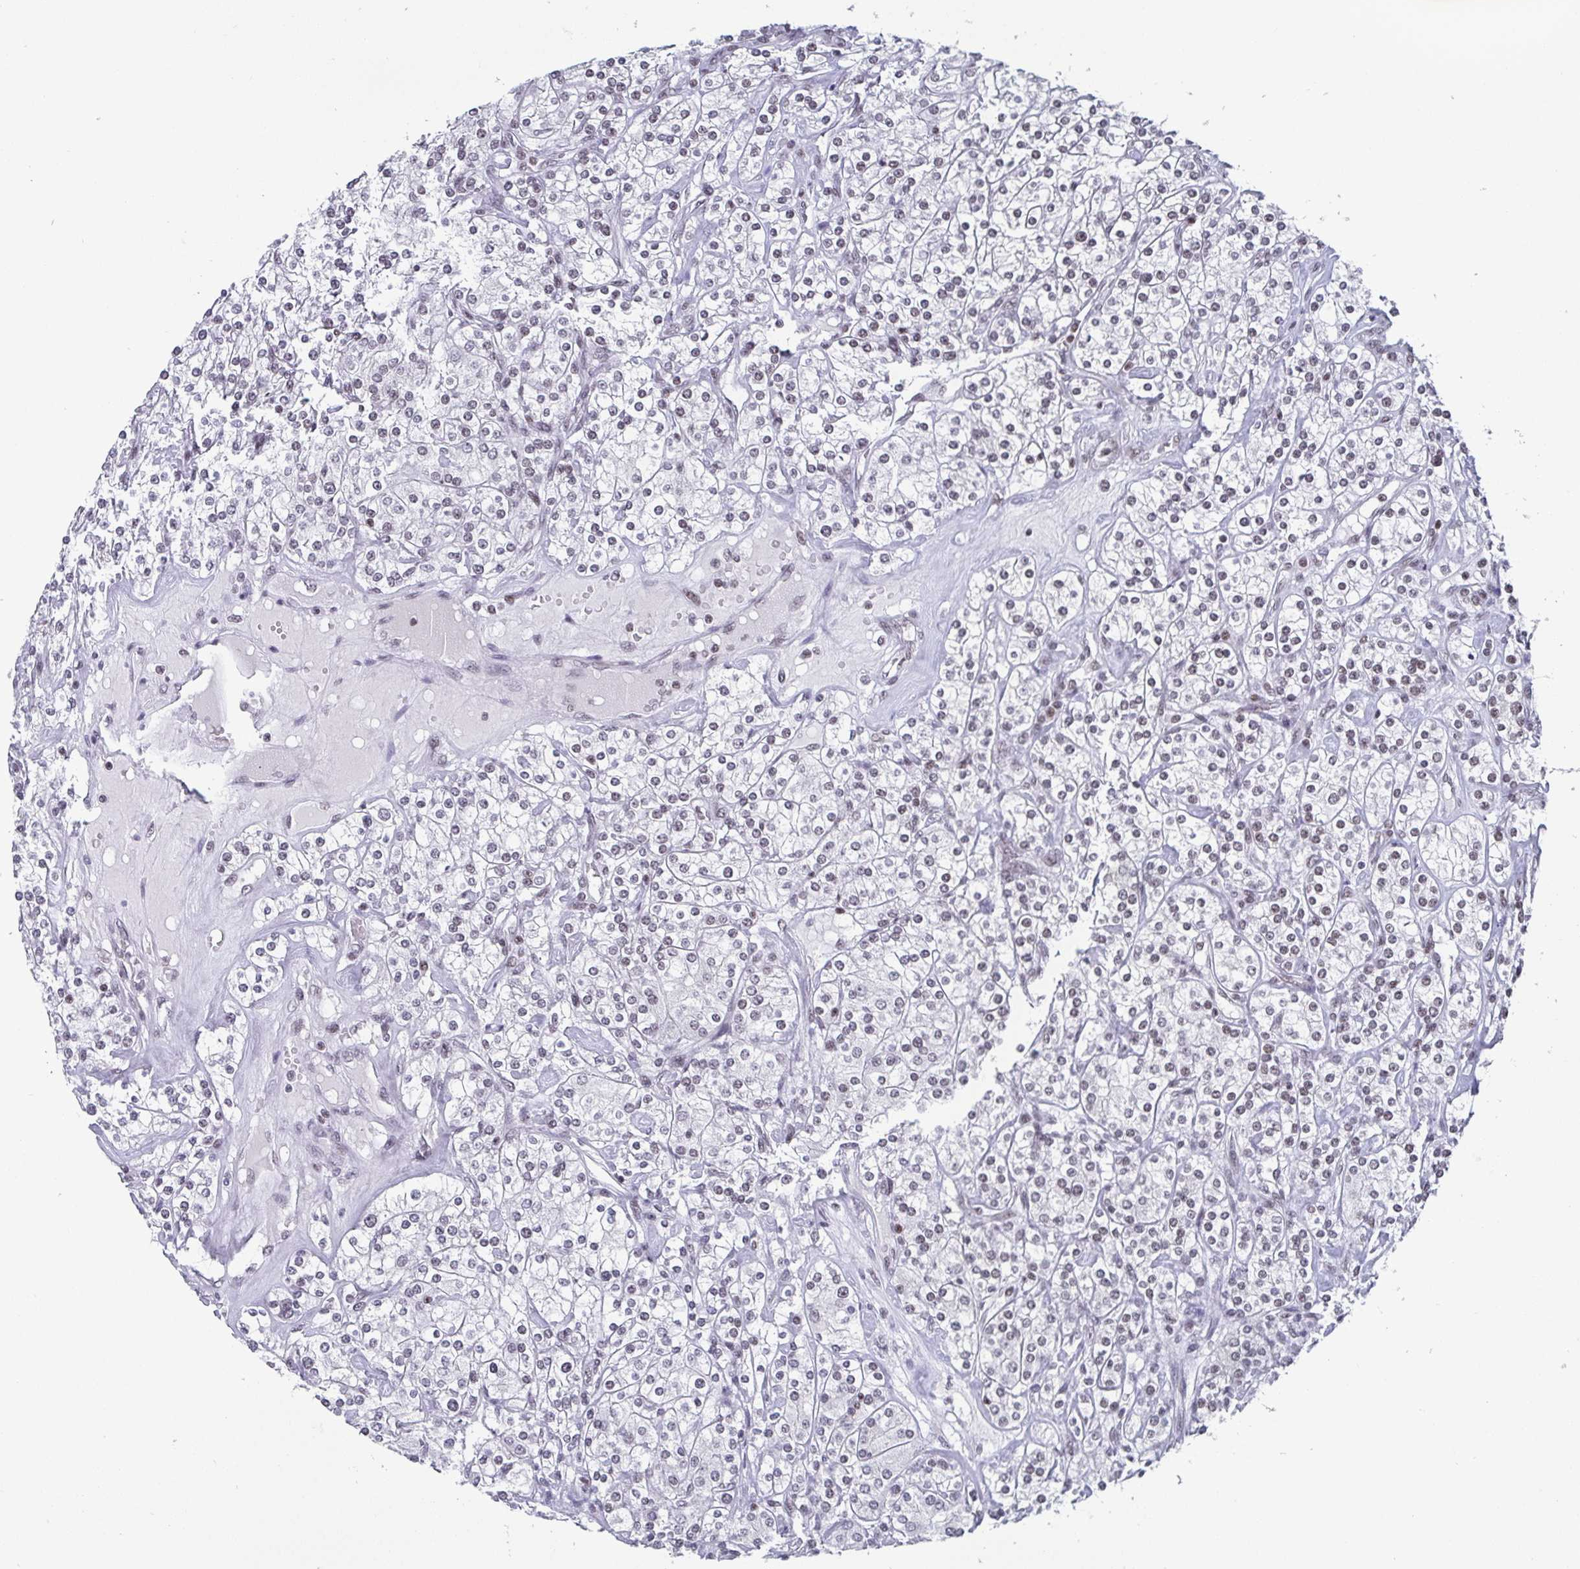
{"staining": {"intensity": "weak", "quantity": "25%-75%", "location": "nuclear"}, "tissue": "renal cancer", "cell_type": "Tumor cells", "image_type": "cancer", "snomed": [{"axis": "morphology", "description": "Adenocarcinoma, NOS"}, {"axis": "topography", "description": "Kidney"}], "caption": "Immunohistochemistry (IHC) photomicrograph of neoplastic tissue: renal cancer stained using IHC exhibits low levels of weak protein expression localized specifically in the nuclear of tumor cells, appearing as a nuclear brown color.", "gene": "CTCF", "patient": {"sex": "male", "age": 77}}